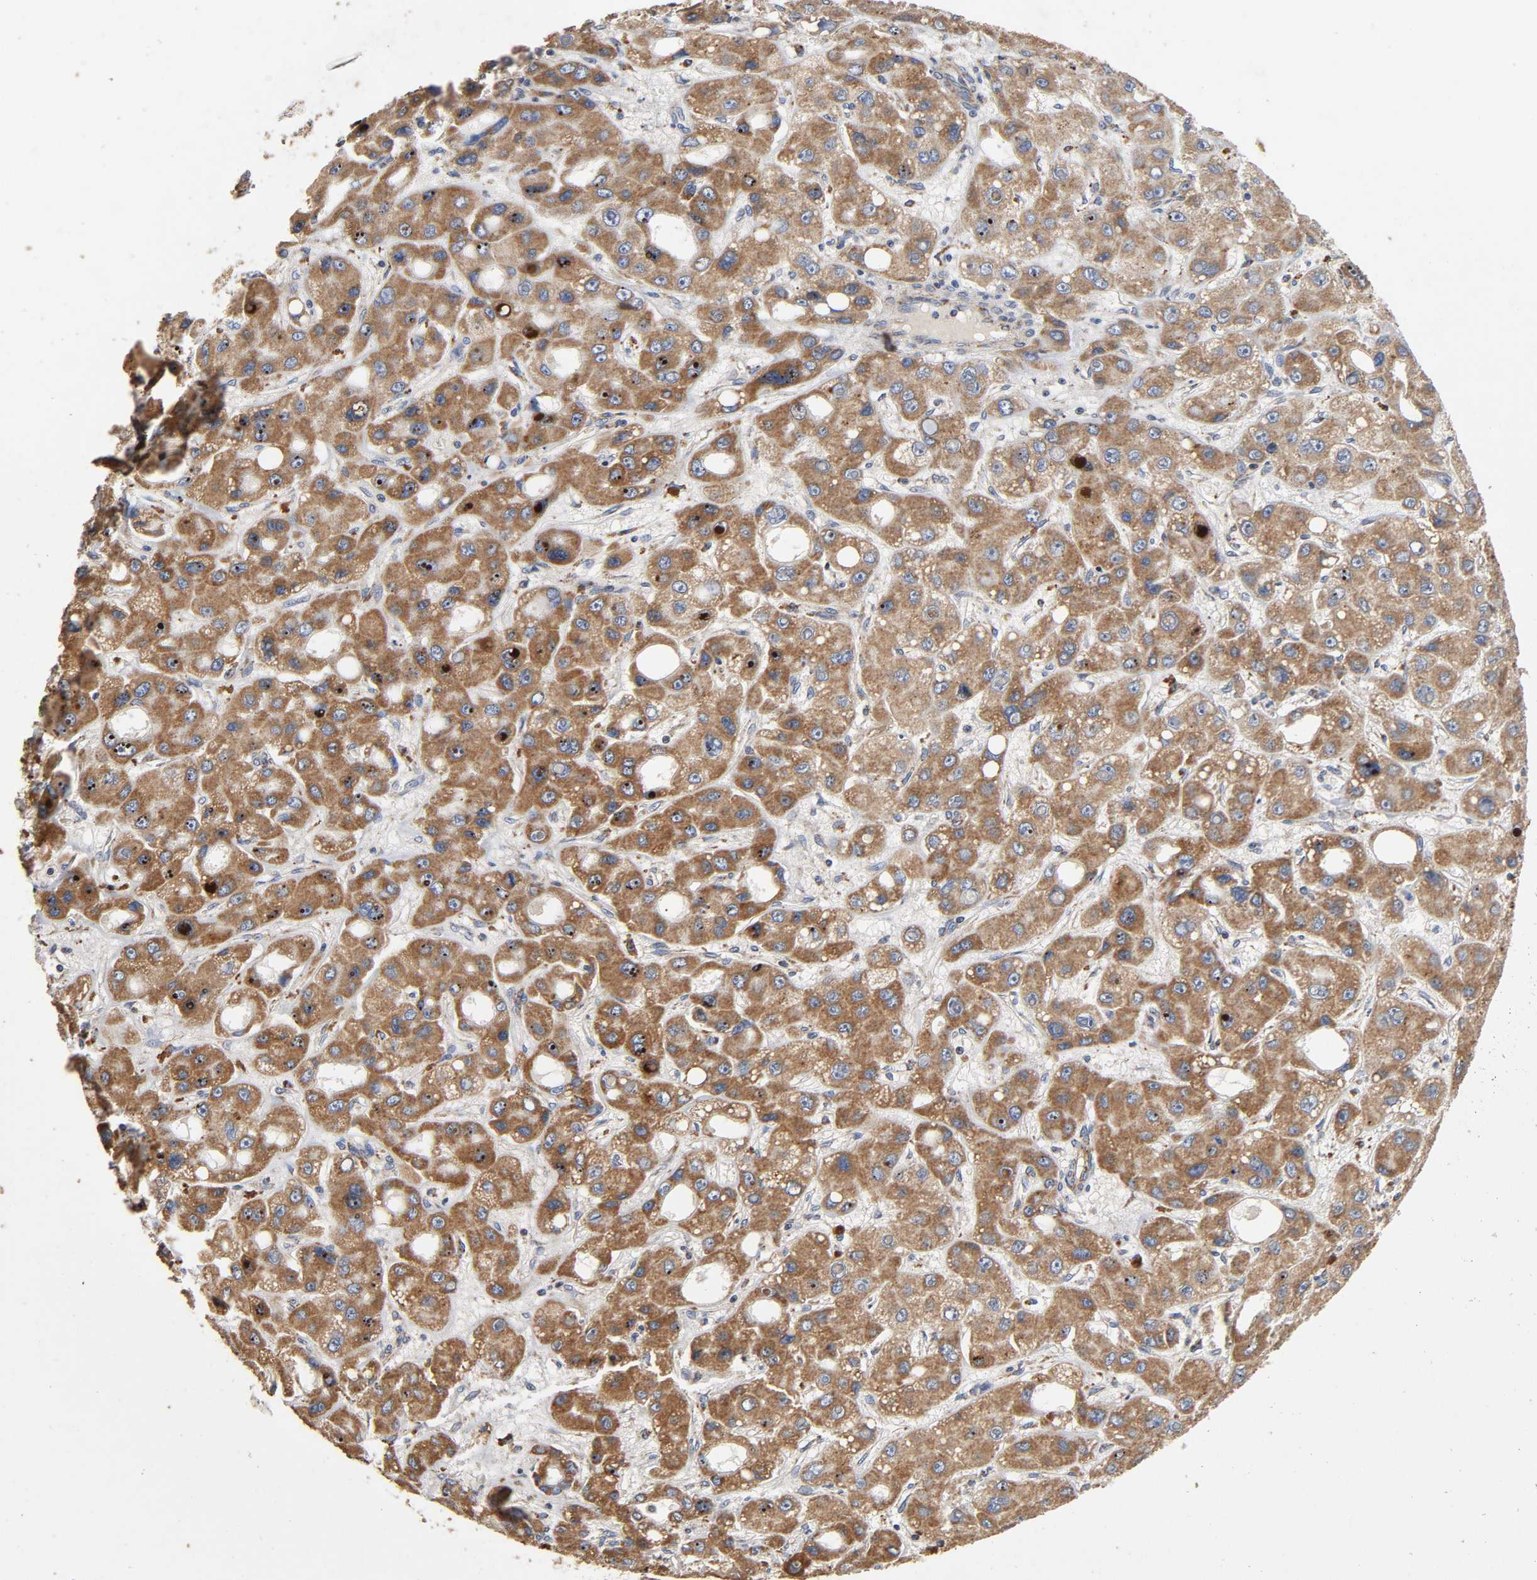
{"staining": {"intensity": "strong", "quantity": ">75%", "location": "cytoplasmic/membranous"}, "tissue": "liver cancer", "cell_type": "Tumor cells", "image_type": "cancer", "snomed": [{"axis": "morphology", "description": "Carcinoma, Hepatocellular, NOS"}, {"axis": "topography", "description": "Liver"}], "caption": "The micrograph shows staining of liver cancer, revealing strong cytoplasmic/membranous protein expression (brown color) within tumor cells.", "gene": "NDUFS3", "patient": {"sex": "male", "age": 55}}